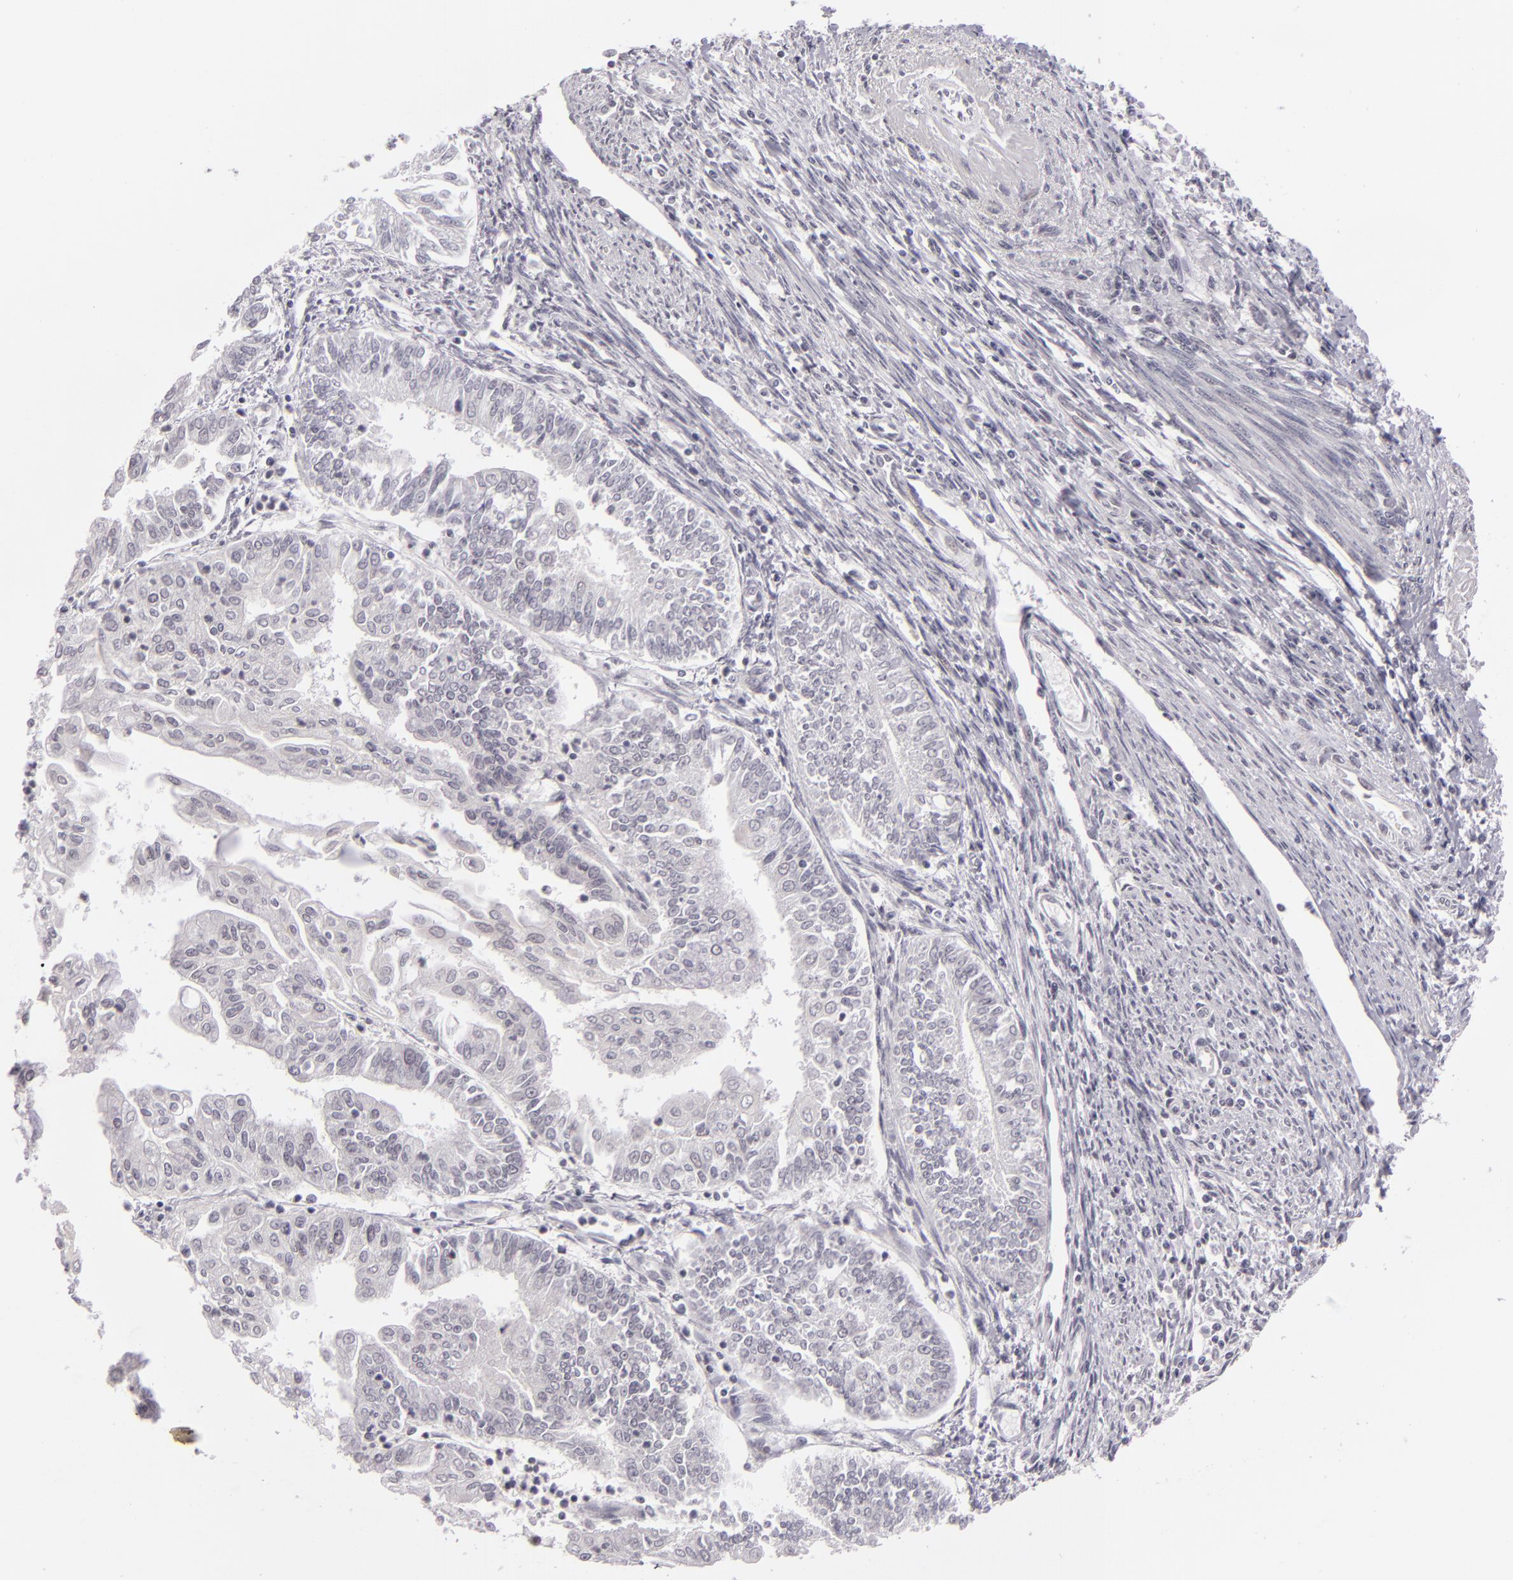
{"staining": {"intensity": "negative", "quantity": "none", "location": "none"}, "tissue": "endometrial cancer", "cell_type": "Tumor cells", "image_type": "cancer", "snomed": [{"axis": "morphology", "description": "Adenocarcinoma, NOS"}, {"axis": "topography", "description": "Endometrium"}], "caption": "High magnification brightfield microscopy of endometrial cancer stained with DAB (3,3'-diaminobenzidine) (brown) and counterstained with hematoxylin (blue): tumor cells show no significant staining. (IHC, brightfield microscopy, high magnification).", "gene": "ZNF205", "patient": {"sex": "female", "age": 75}}